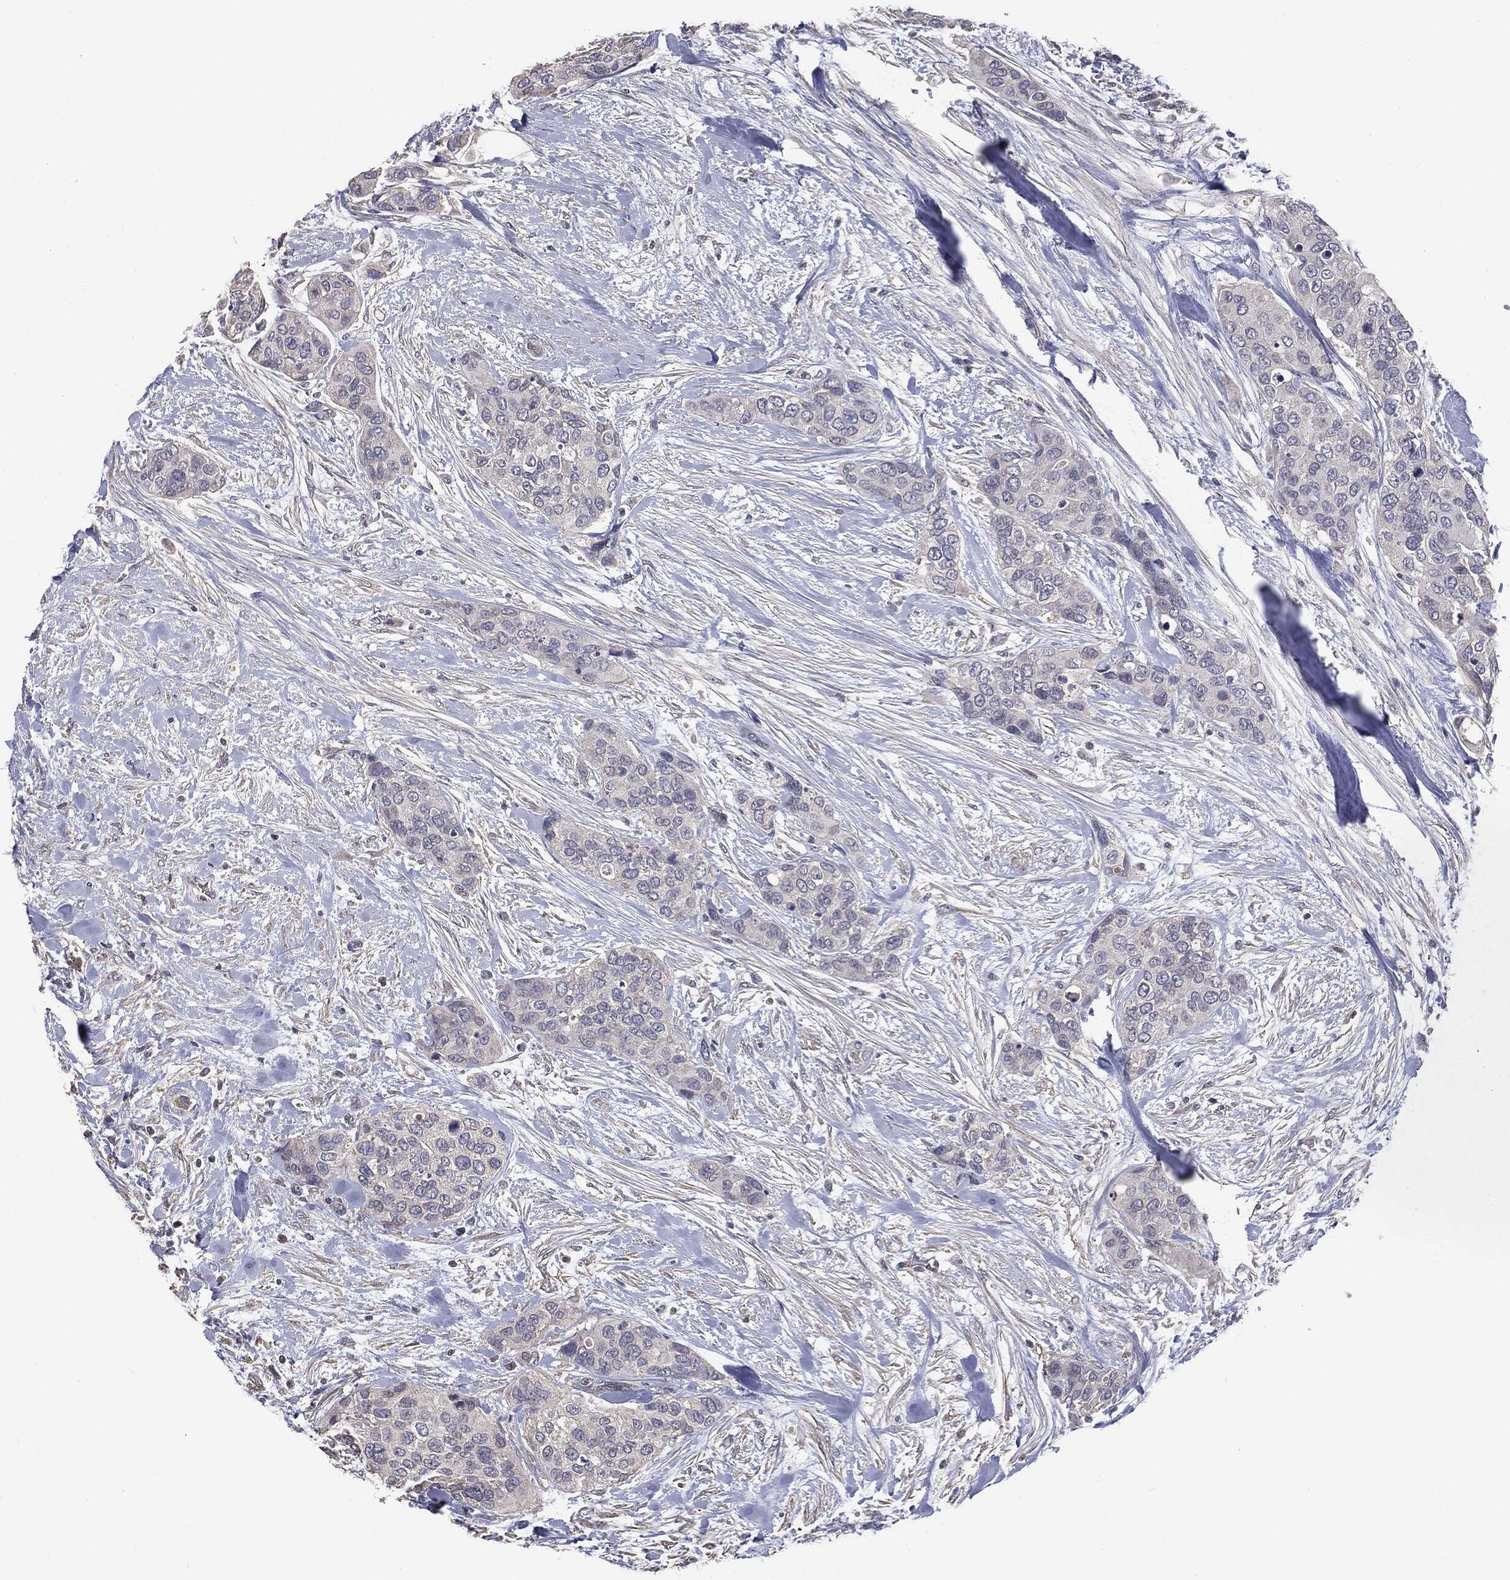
{"staining": {"intensity": "negative", "quantity": "none", "location": "none"}, "tissue": "urothelial cancer", "cell_type": "Tumor cells", "image_type": "cancer", "snomed": [{"axis": "morphology", "description": "Urothelial carcinoma, High grade"}, {"axis": "topography", "description": "Urinary bladder"}], "caption": "A photomicrograph of human high-grade urothelial carcinoma is negative for staining in tumor cells.", "gene": "MTOR", "patient": {"sex": "male", "age": 77}}